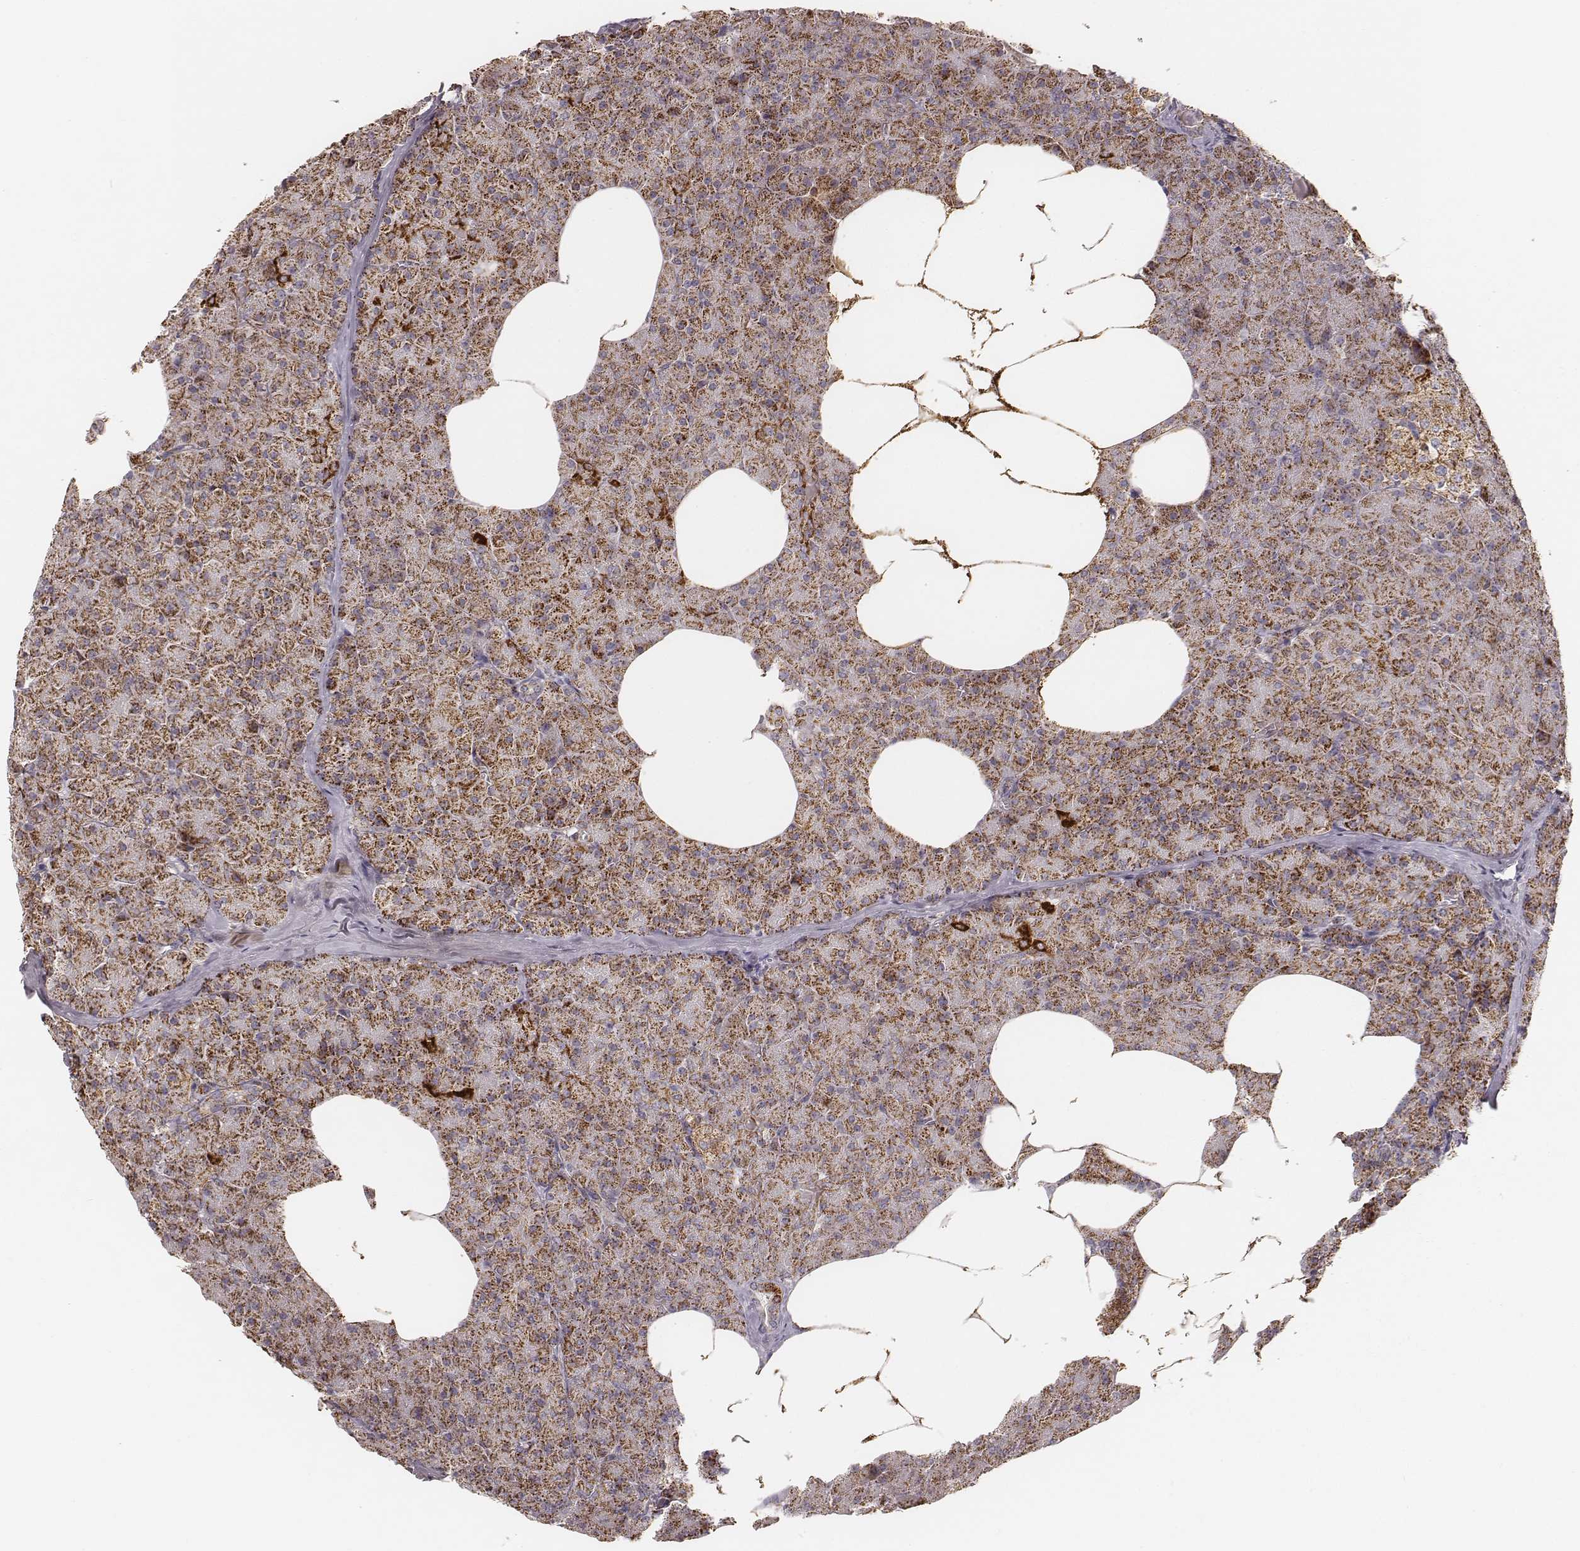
{"staining": {"intensity": "moderate", "quantity": ">75%", "location": "cytoplasmic/membranous"}, "tissue": "pancreas", "cell_type": "Exocrine glandular cells", "image_type": "normal", "snomed": [{"axis": "morphology", "description": "Normal tissue, NOS"}, {"axis": "topography", "description": "Pancreas"}], "caption": "Pancreas stained with immunohistochemistry exhibits moderate cytoplasmic/membranous staining in about >75% of exocrine glandular cells.", "gene": "CS", "patient": {"sex": "female", "age": 45}}